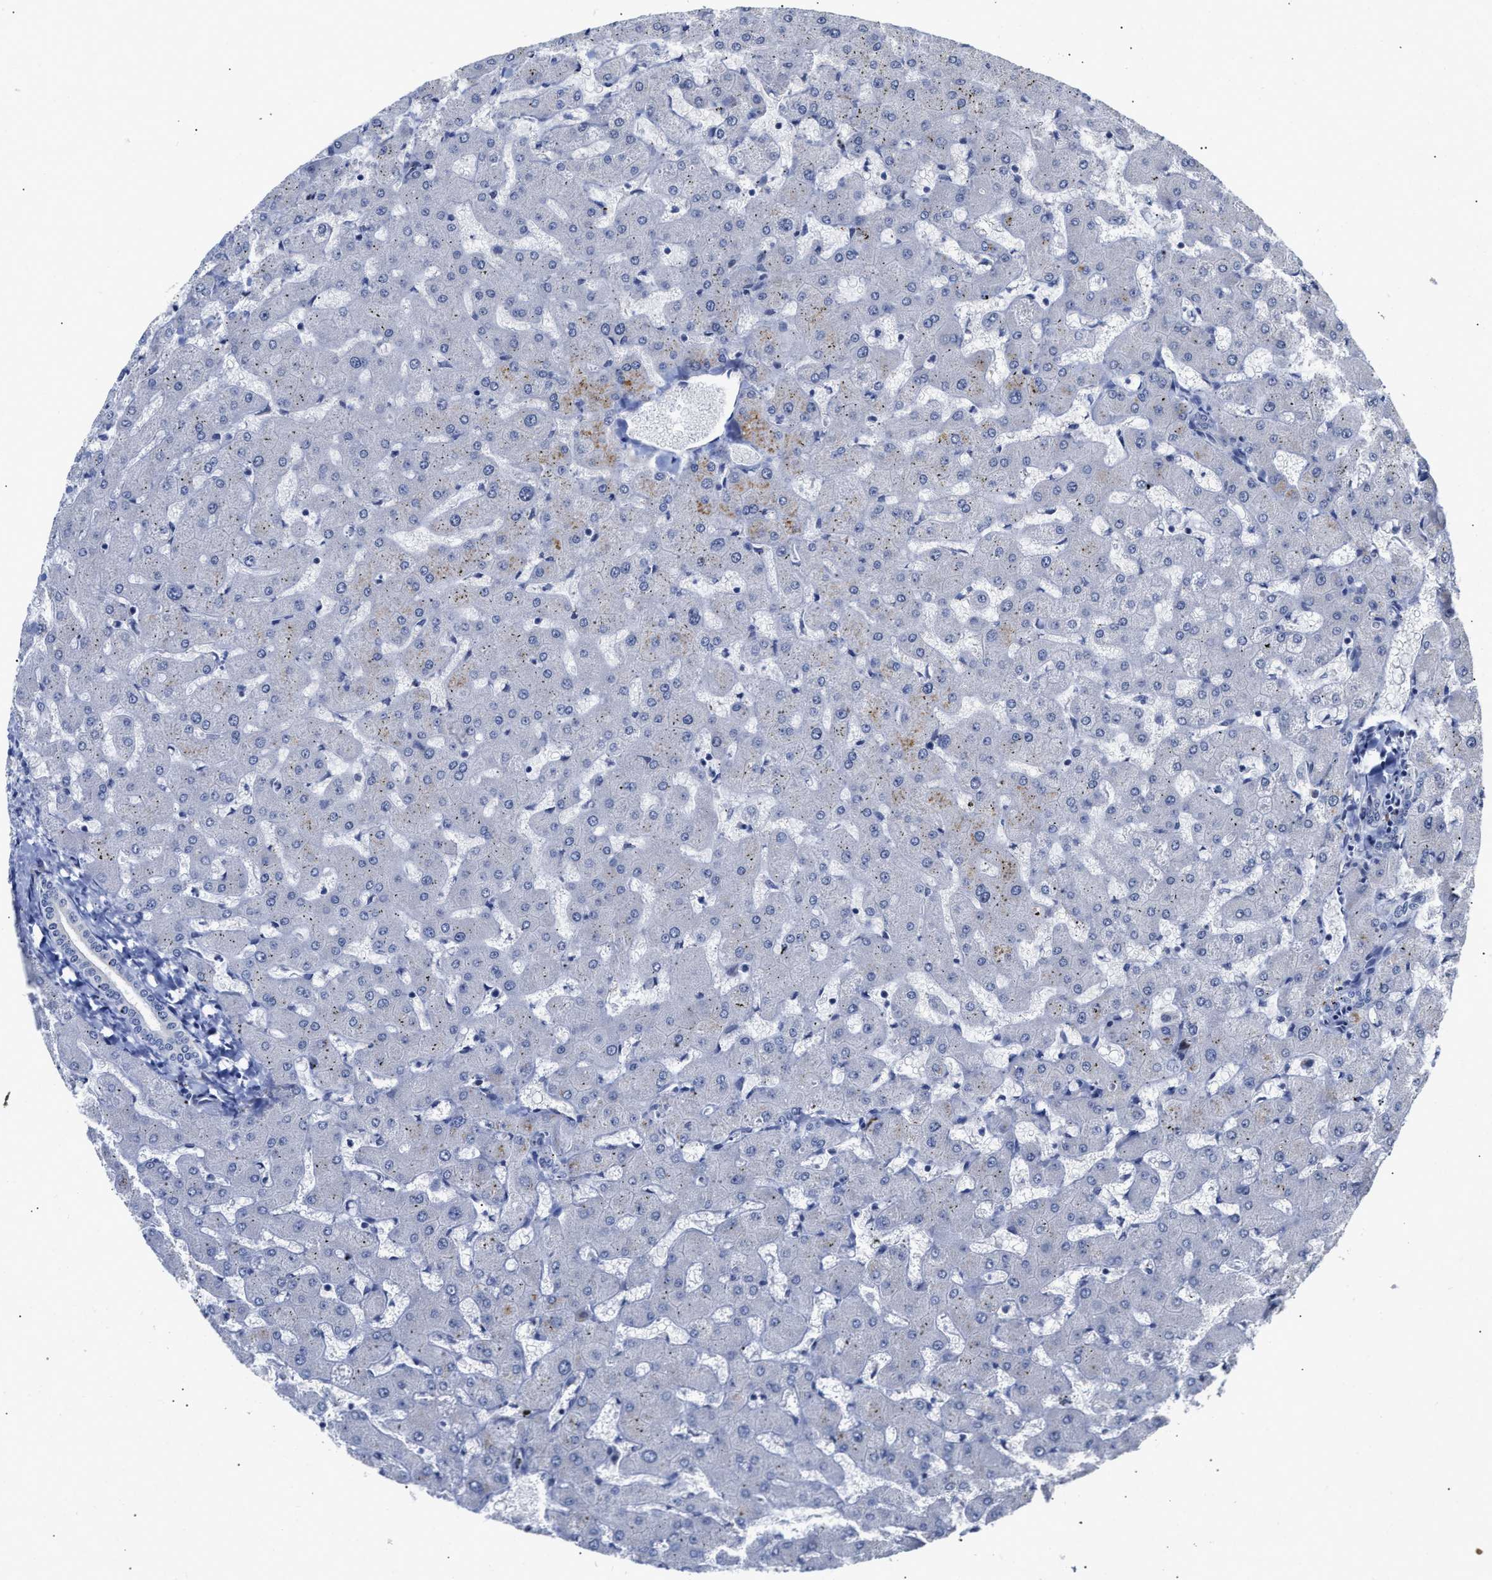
{"staining": {"intensity": "negative", "quantity": "none", "location": "none"}, "tissue": "liver", "cell_type": "Cholangiocytes", "image_type": "normal", "snomed": [{"axis": "morphology", "description": "Normal tissue, NOS"}, {"axis": "topography", "description": "Liver"}], "caption": "Liver stained for a protein using IHC shows no positivity cholangiocytes.", "gene": "AHNAK2", "patient": {"sex": "female", "age": 63}}